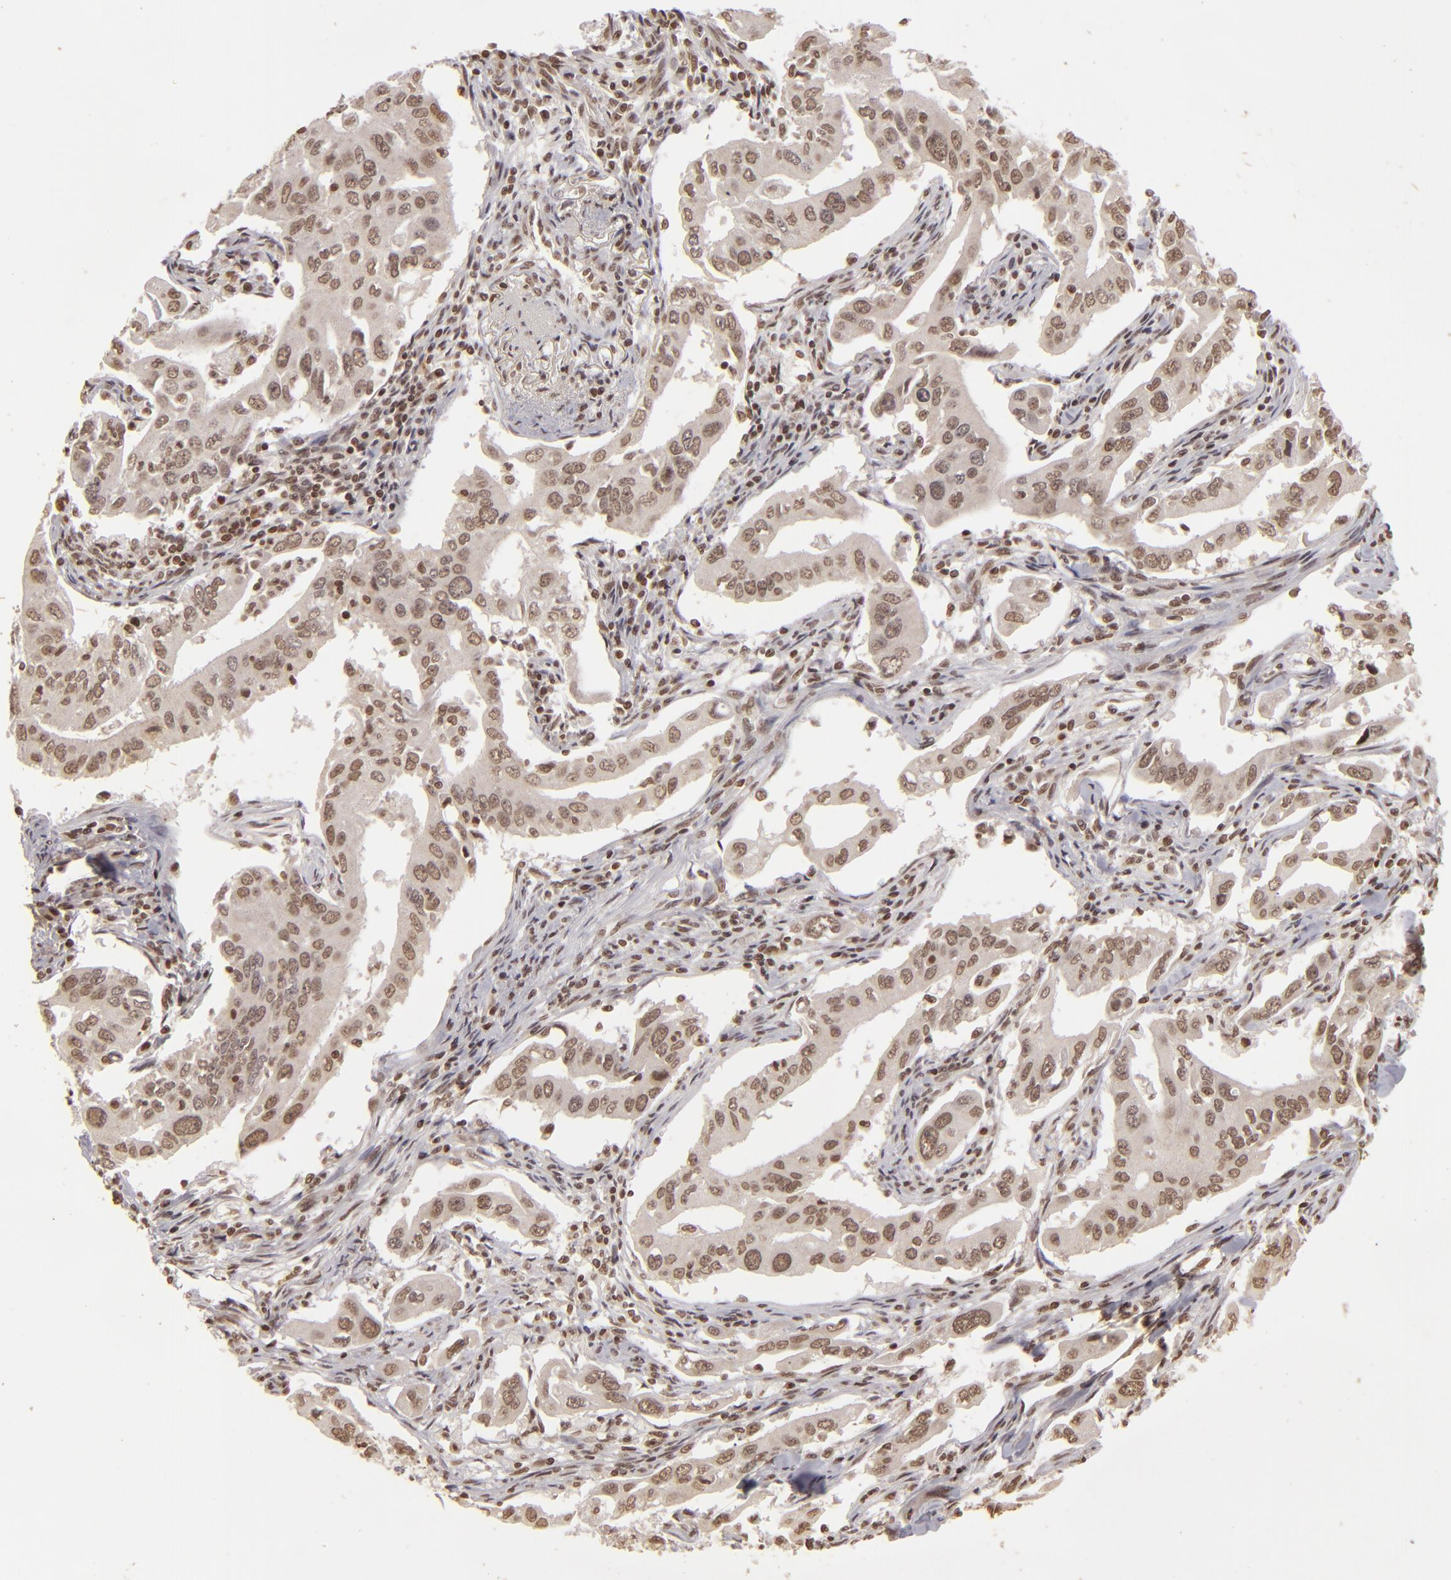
{"staining": {"intensity": "weak", "quantity": ">75%", "location": "nuclear"}, "tissue": "lung cancer", "cell_type": "Tumor cells", "image_type": "cancer", "snomed": [{"axis": "morphology", "description": "Adenocarcinoma, NOS"}, {"axis": "topography", "description": "Lung"}], "caption": "Immunohistochemical staining of human lung cancer (adenocarcinoma) shows weak nuclear protein expression in approximately >75% of tumor cells.", "gene": "CUL3", "patient": {"sex": "male", "age": 48}}